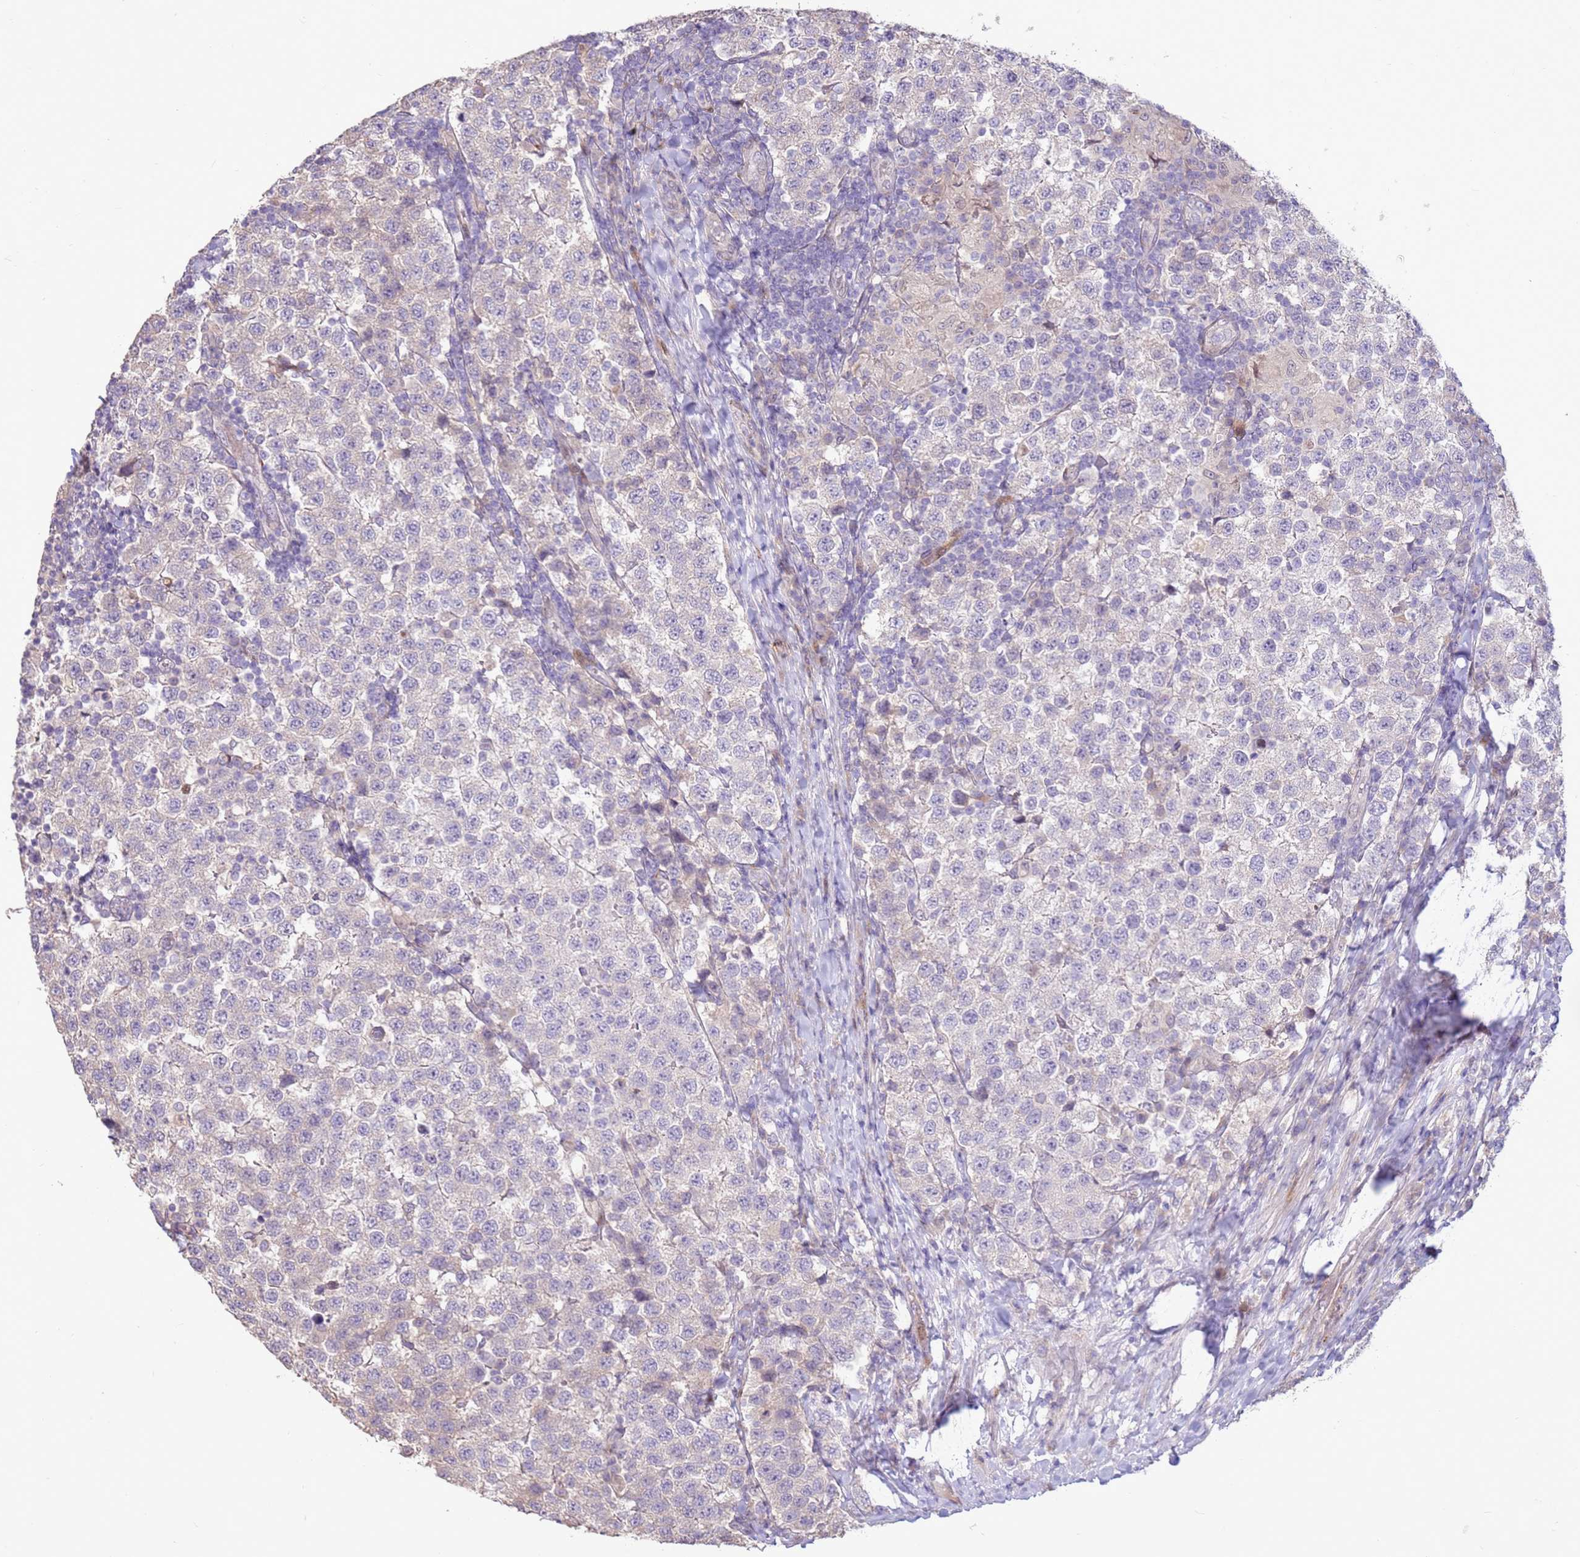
{"staining": {"intensity": "negative", "quantity": "none", "location": "none"}, "tissue": "testis cancer", "cell_type": "Tumor cells", "image_type": "cancer", "snomed": [{"axis": "morphology", "description": "Seminoma, NOS"}, {"axis": "topography", "description": "Testis"}], "caption": "This is a histopathology image of immunohistochemistry (IHC) staining of testis cancer, which shows no positivity in tumor cells.", "gene": "LGI4", "patient": {"sex": "male", "age": 34}}